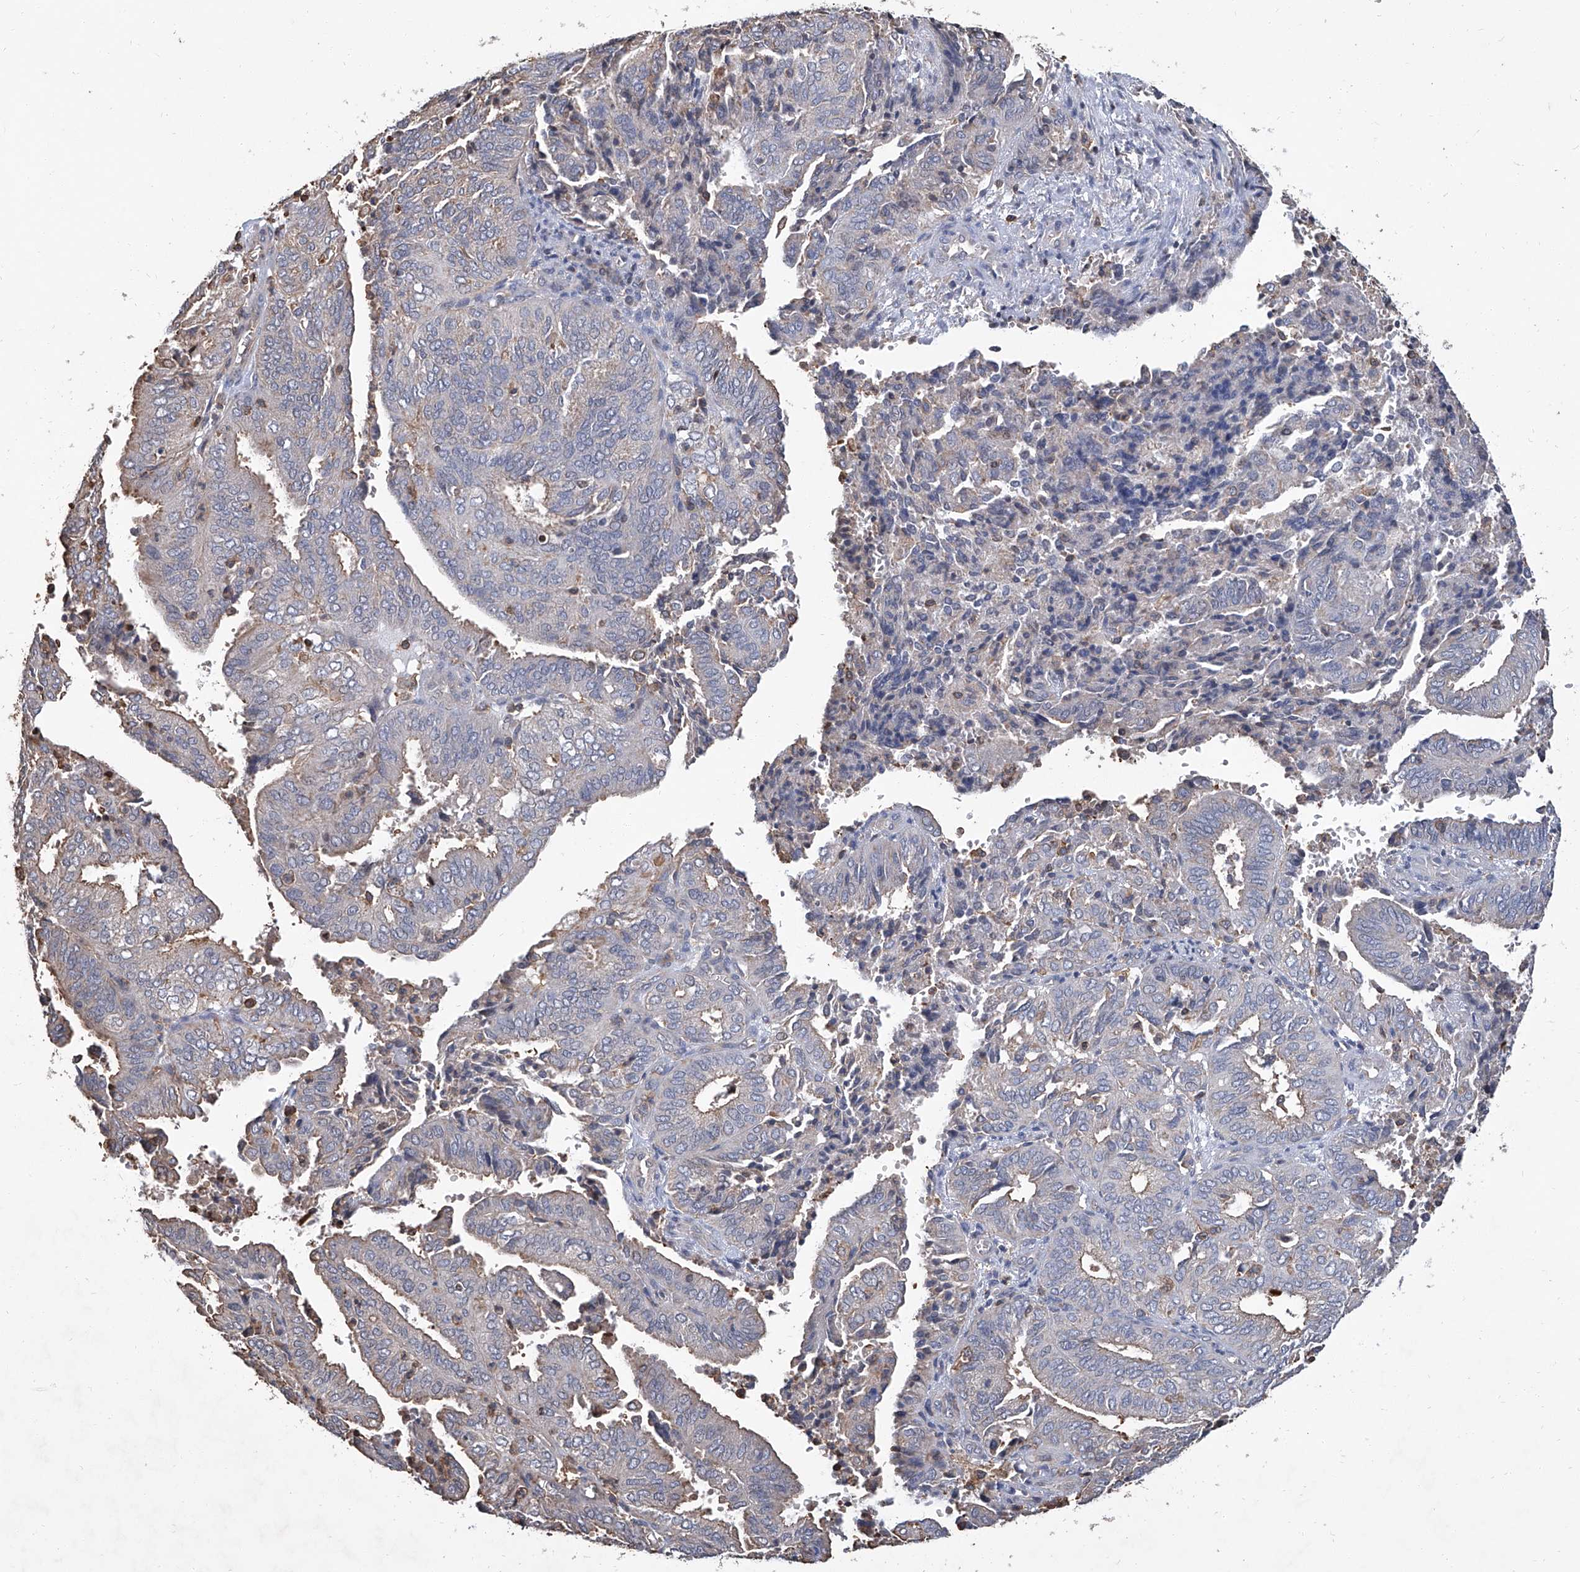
{"staining": {"intensity": "weak", "quantity": "<25%", "location": "cytoplasmic/membranous"}, "tissue": "endometrial cancer", "cell_type": "Tumor cells", "image_type": "cancer", "snomed": [{"axis": "morphology", "description": "Adenocarcinoma, NOS"}, {"axis": "topography", "description": "Uterus"}], "caption": "Protein analysis of adenocarcinoma (endometrial) displays no significant positivity in tumor cells.", "gene": "GPT", "patient": {"sex": "female", "age": 60}}